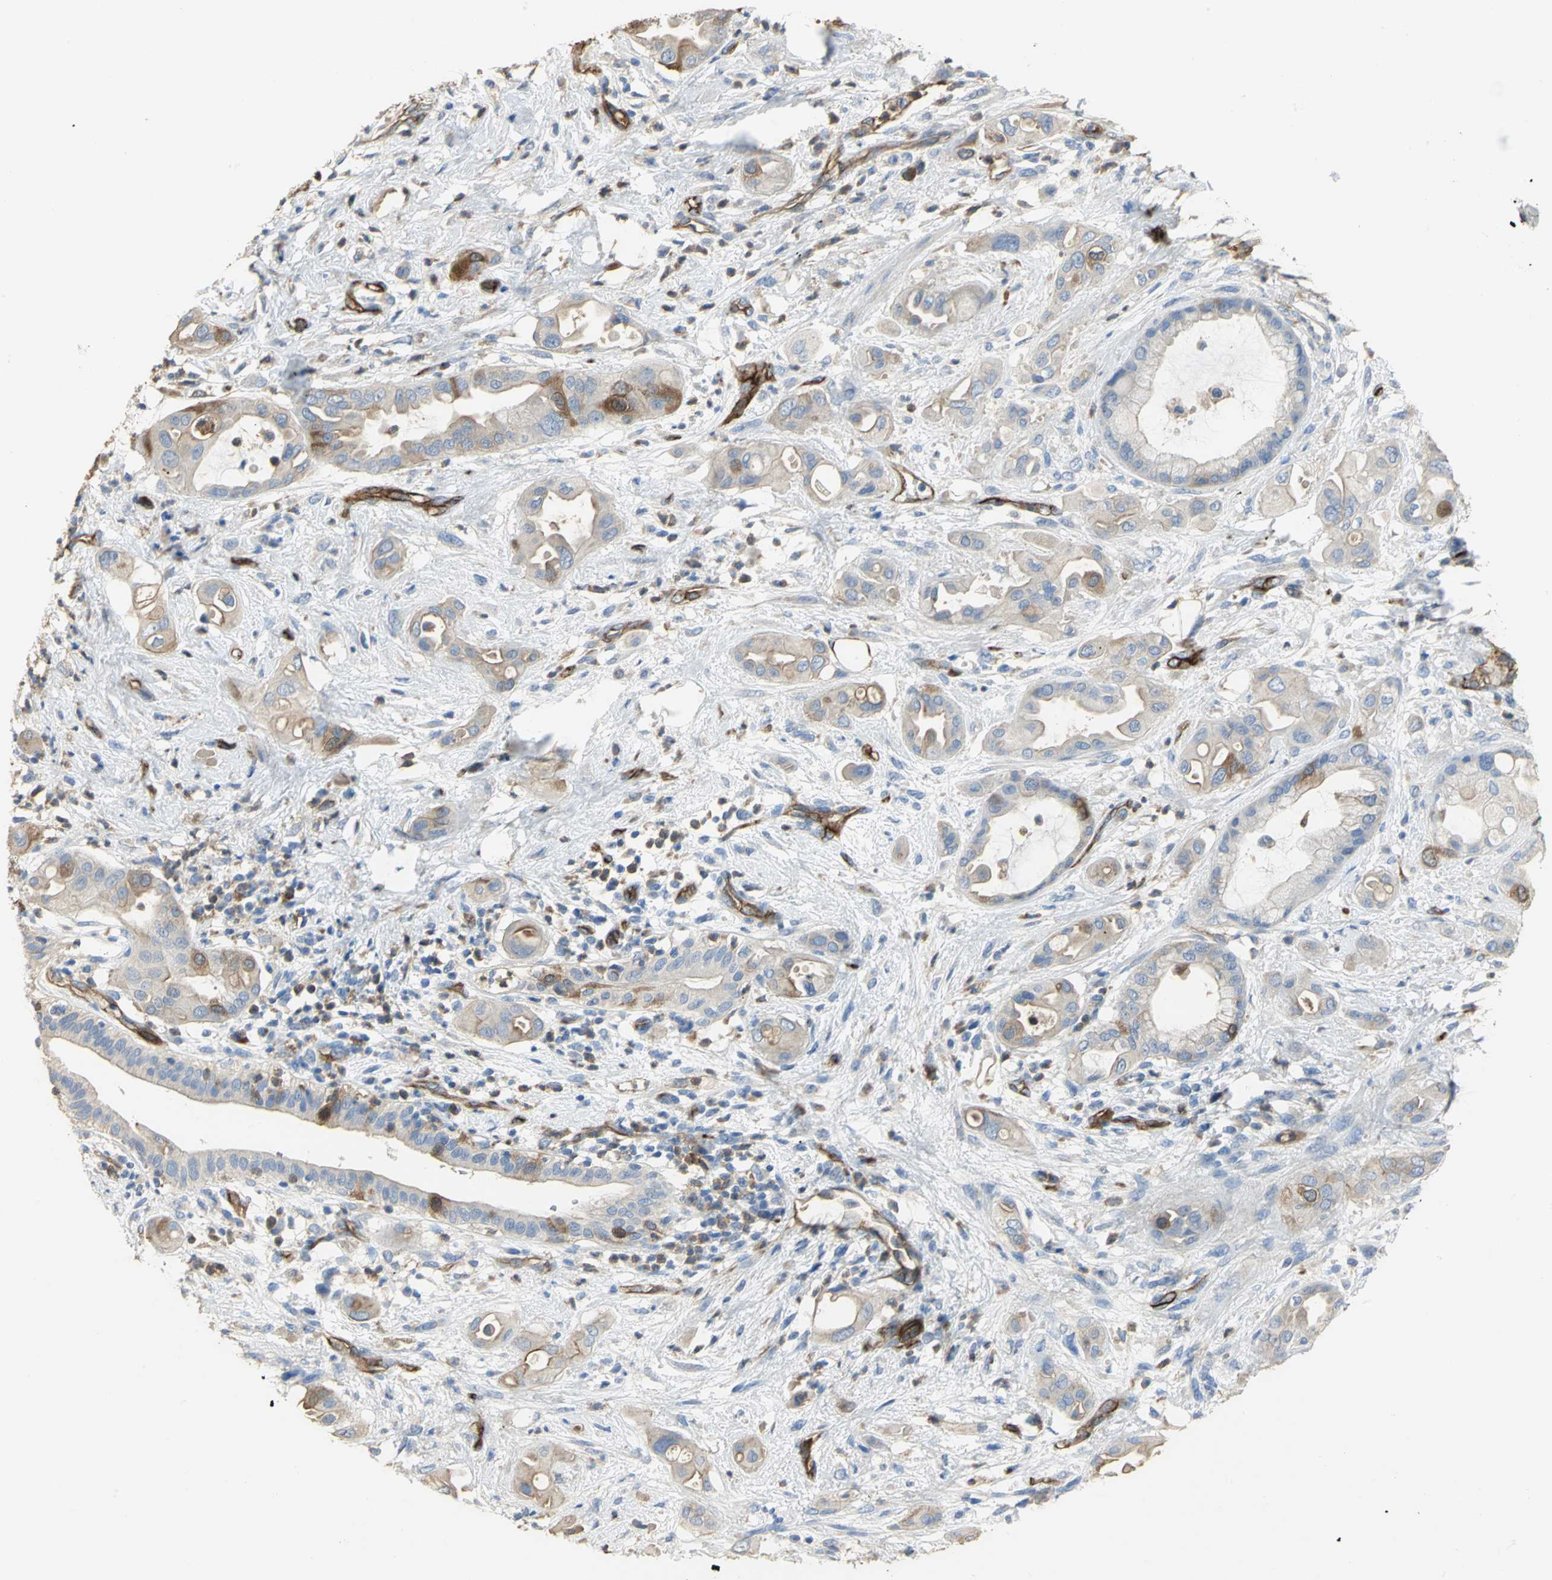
{"staining": {"intensity": "moderate", "quantity": "<25%", "location": "cytoplasmic/membranous"}, "tissue": "pancreatic cancer", "cell_type": "Tumor cells", "image_type": "cancer", "snomed": [{"axis": "morphology", "description": "Adenocarcinoma, NOS"}, {"axis": "morphology", "description": "Adenocarcinoma, metastatic, NOS"}, {"axis": "topography", "description": "Lymph node"}, {"axis": "topography", "description": "Pancreas"}, {"axis": "topography", "description": "Duodenum"}], "caption": "The immunohistochemical stain shows moderate cytoplasmic/membranous staining in tumor cells of adenocarcinoma (pancreatic) tissue. (Stains: DAB (3,3'-diaminobenzidine) in brown, nuclei in blue, Microscopy: brightfield microscopy at high magnification).", "gene": "DLGAP5", "patient": {"sex": "female", "age": 64}}